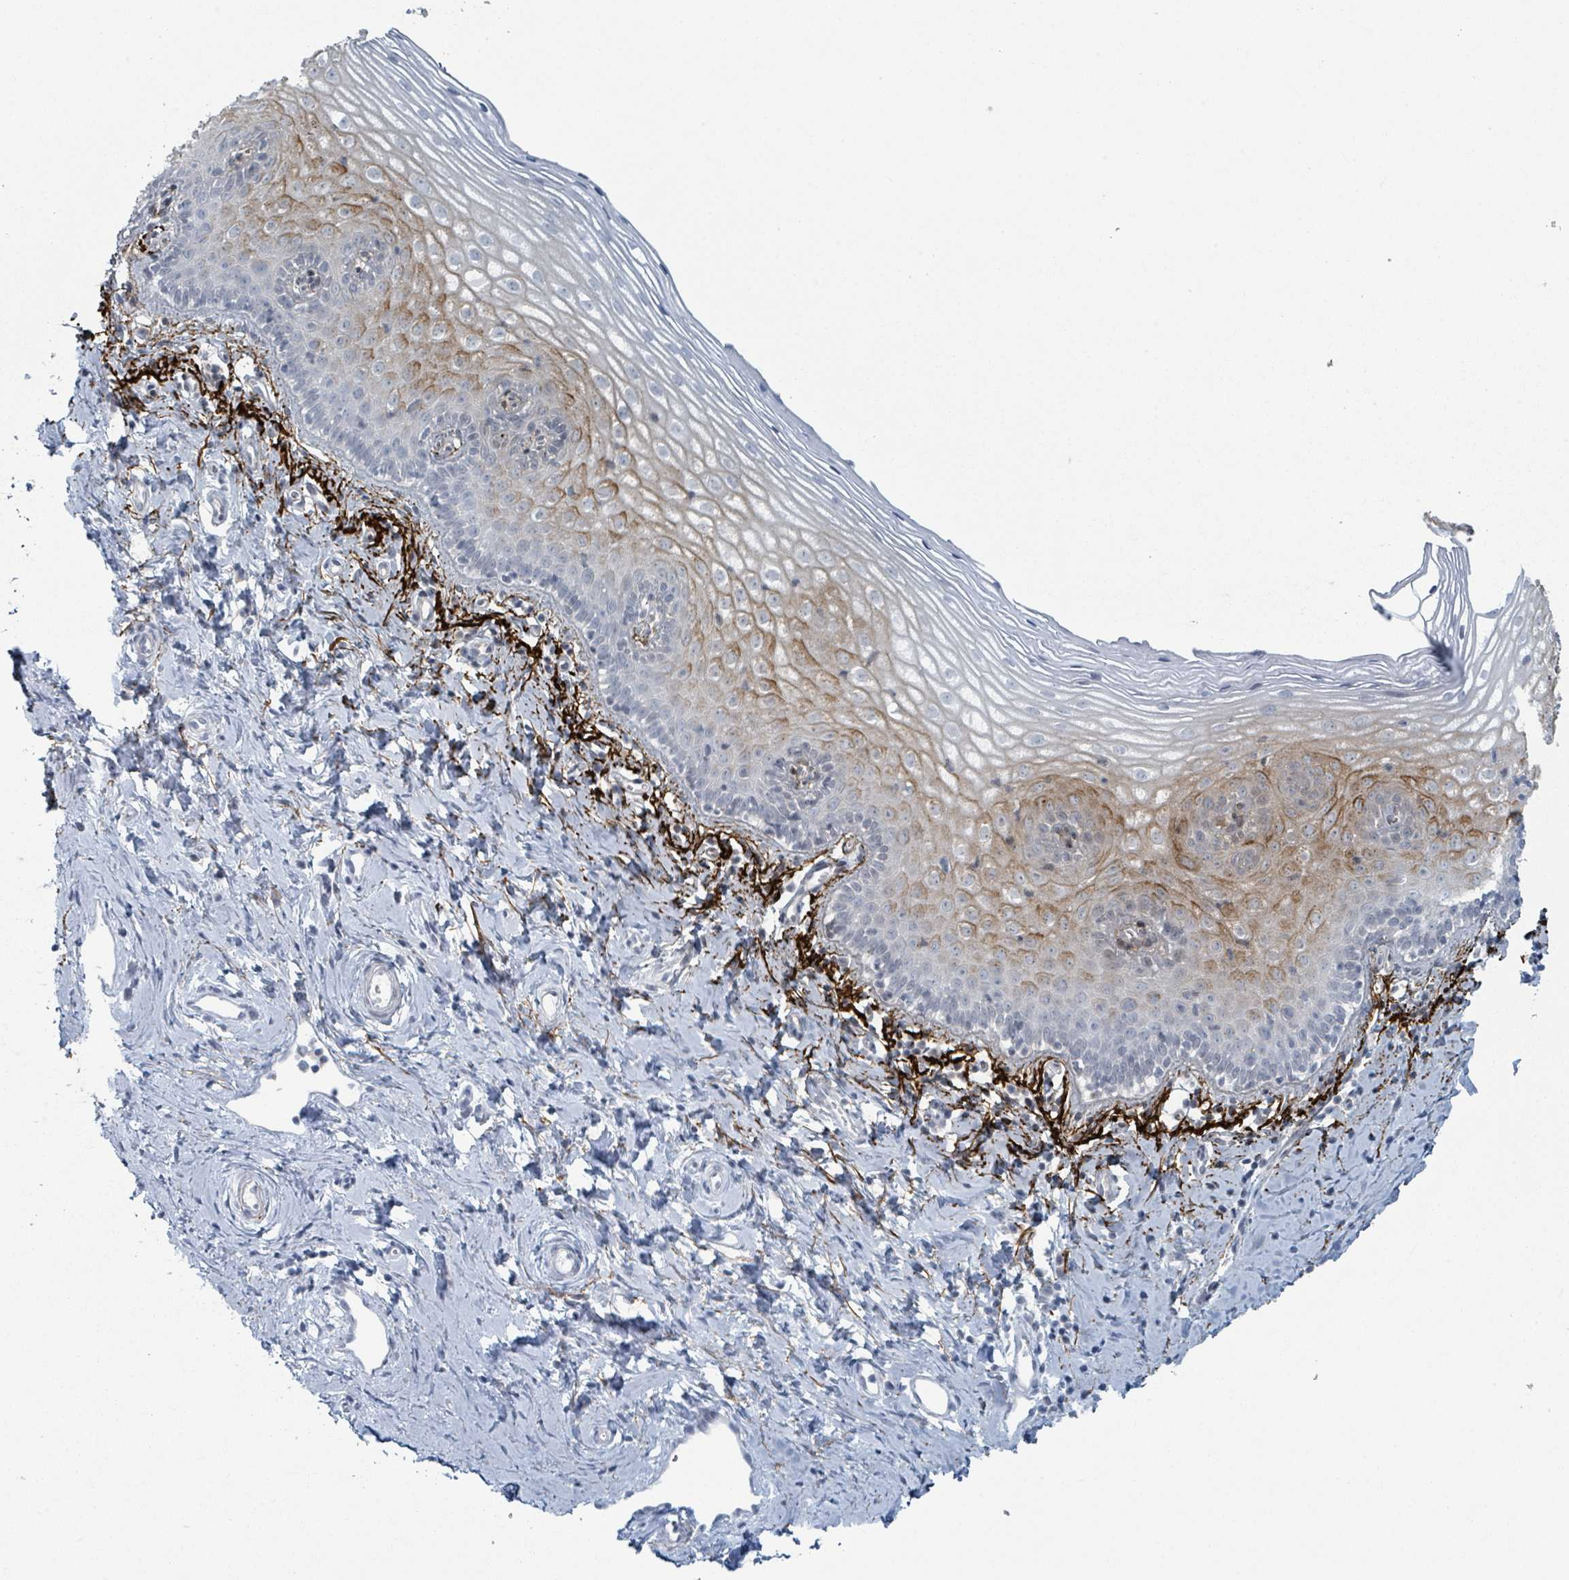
{"staining": {"intensity": "negative", "quantity": "none", "location": "none"}, "tissue": "cervix", "cell_type": "Glandular cells", "image_type": "normal", "snomed": [{"axis": "morphology", "description": "Normal tissue, NOS"}, {"axis": "topography", "description": "Cervix"}], "caption": "DAB immunohistochemical staining of benign human cervix displays no significant expression in glandular cells. (DAB (3,3'-diaminobenzidine) immunohistochemistry with hematoxylin counter stain).", "gene": "GPR15LG", "patient": {"sex": "female", "age": 44}}